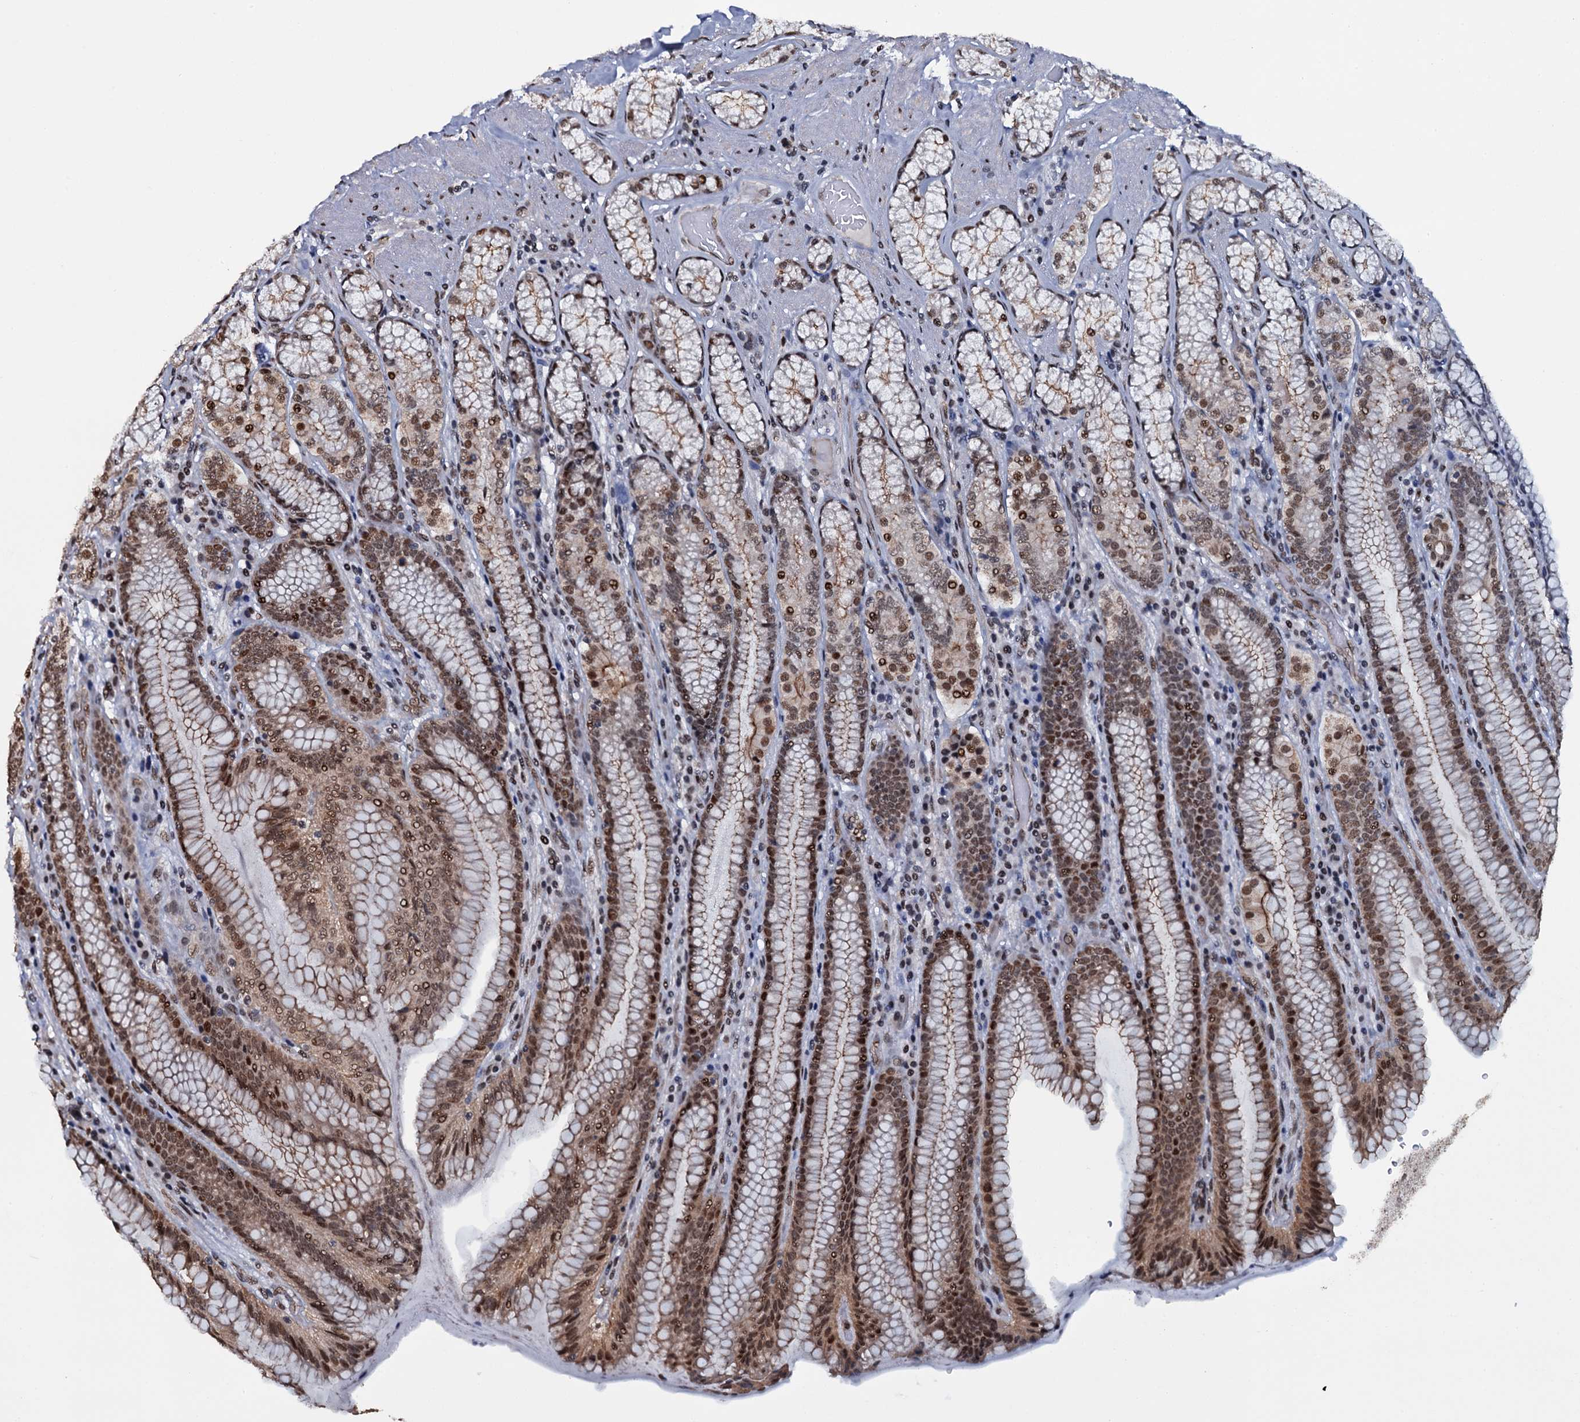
{"staining": {"intensity": "moderate", "quantity": ">75%", "location": "cytoplasmic/membranous,nuclear"}, "tissue": "stomach", "cell_type": "Glandular cells", "image_type": "normal", "snomed": [{"axis": "morphology", "description": "Normal tissue, NOS"}, {"axis": "topography", "description": "Stomach, upper"}, {"axis": "topography", "description": "Stomach, lower"}], "caption": "A photomicrograph of human stomach stained for a protein demonstrates moderate cytoplasmic/membranous,nuclear brown staining in glandular cells. The protein of interest is shown in brown color, while the nuclei are stained blue.", "gene": "SH2D4B", "patient": {"sex": "female", "age": 76}}